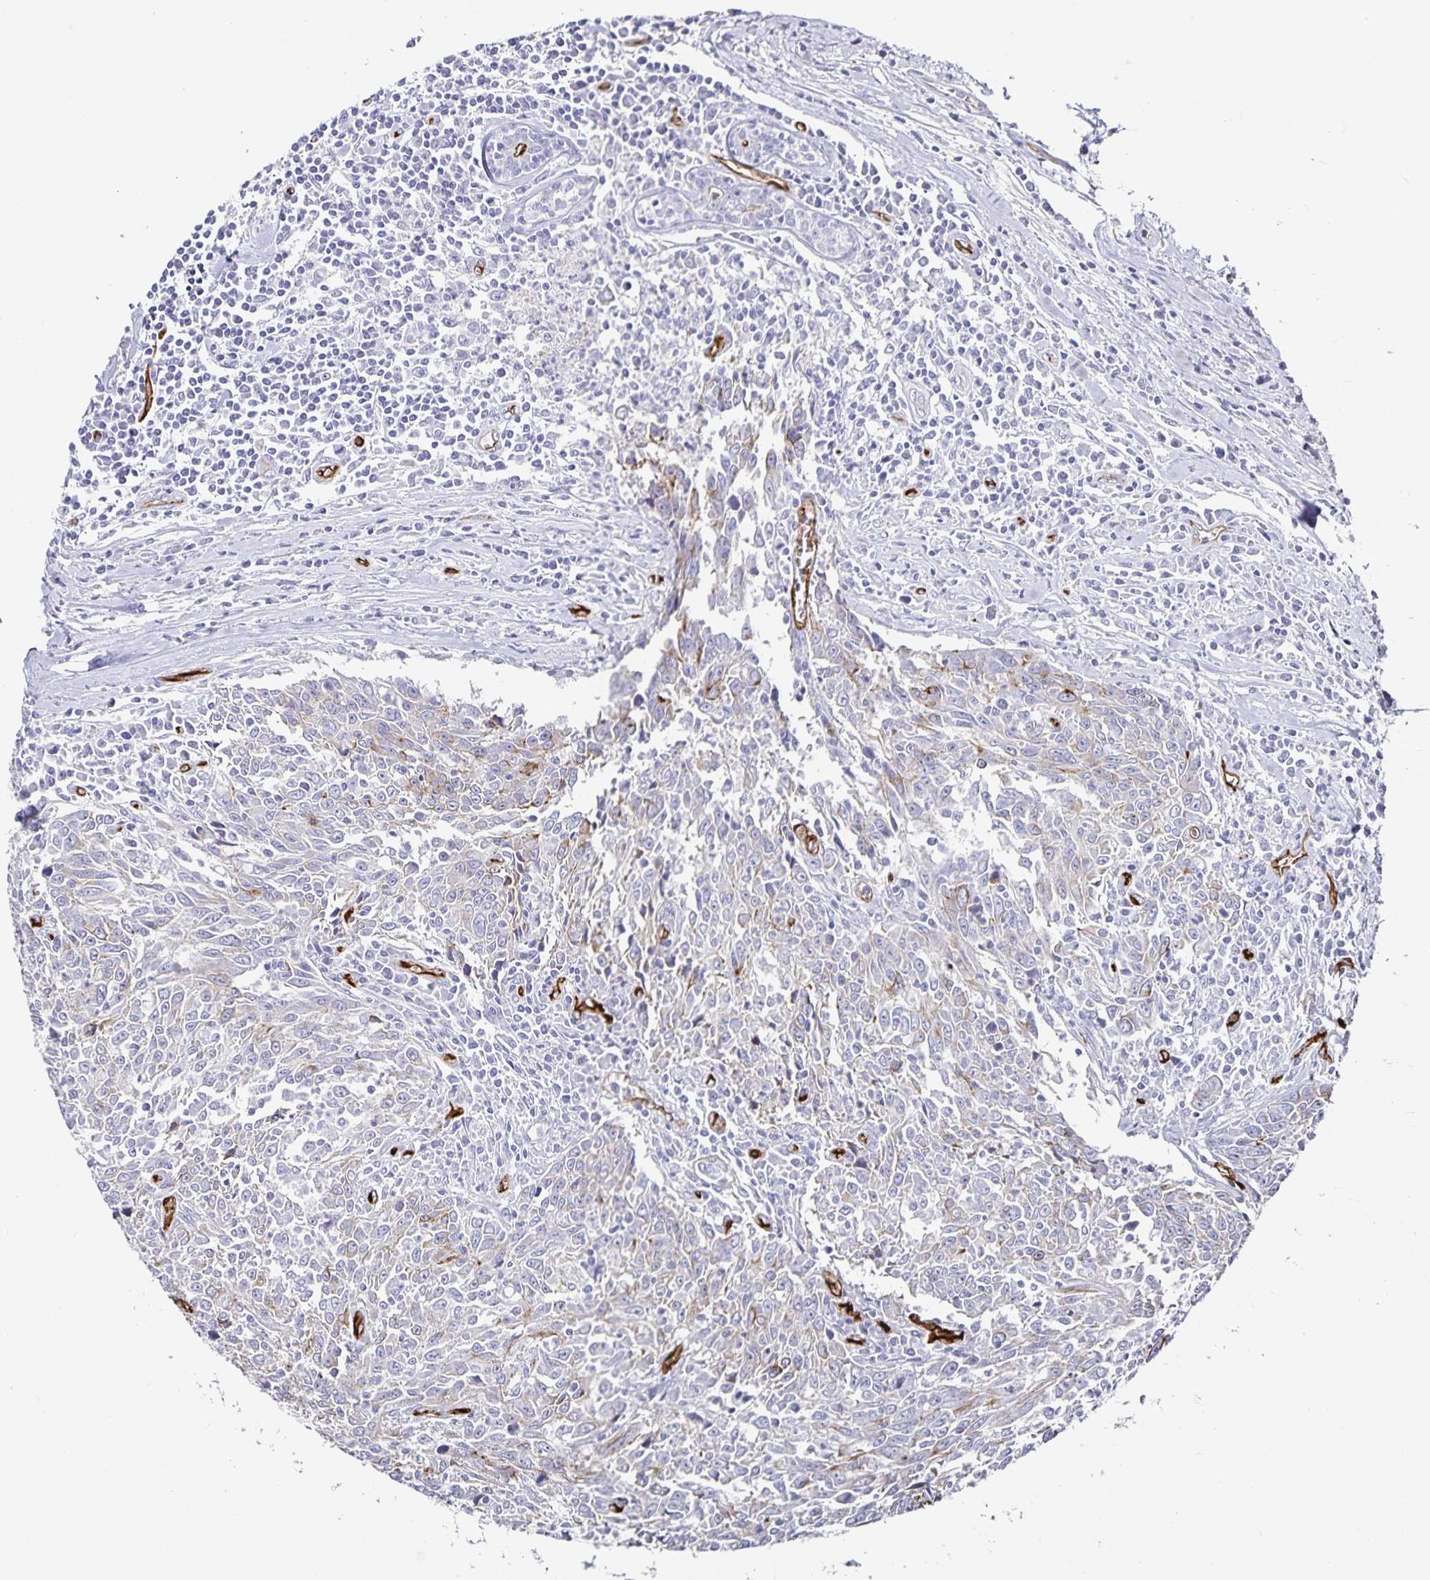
{"staining": {"intensity": "weak", "quantity": "<25%", "location": "cytoplasmic/membranous"}, "tissue": "breast cancer", "cell_type": "Tumor cells", "image_type": "cancer", "snomed": [{"axis": "morphology", "description": "Duct carcinoma"}, {"axis": "topography", "description": "Breast"}], "caption": "Breast intraductal carcinoma was stained to show a protein in brown. There is no significant expression in tumor cells.", "gene": "PODXL", "patient": {"sex": "female", "age": 50}}